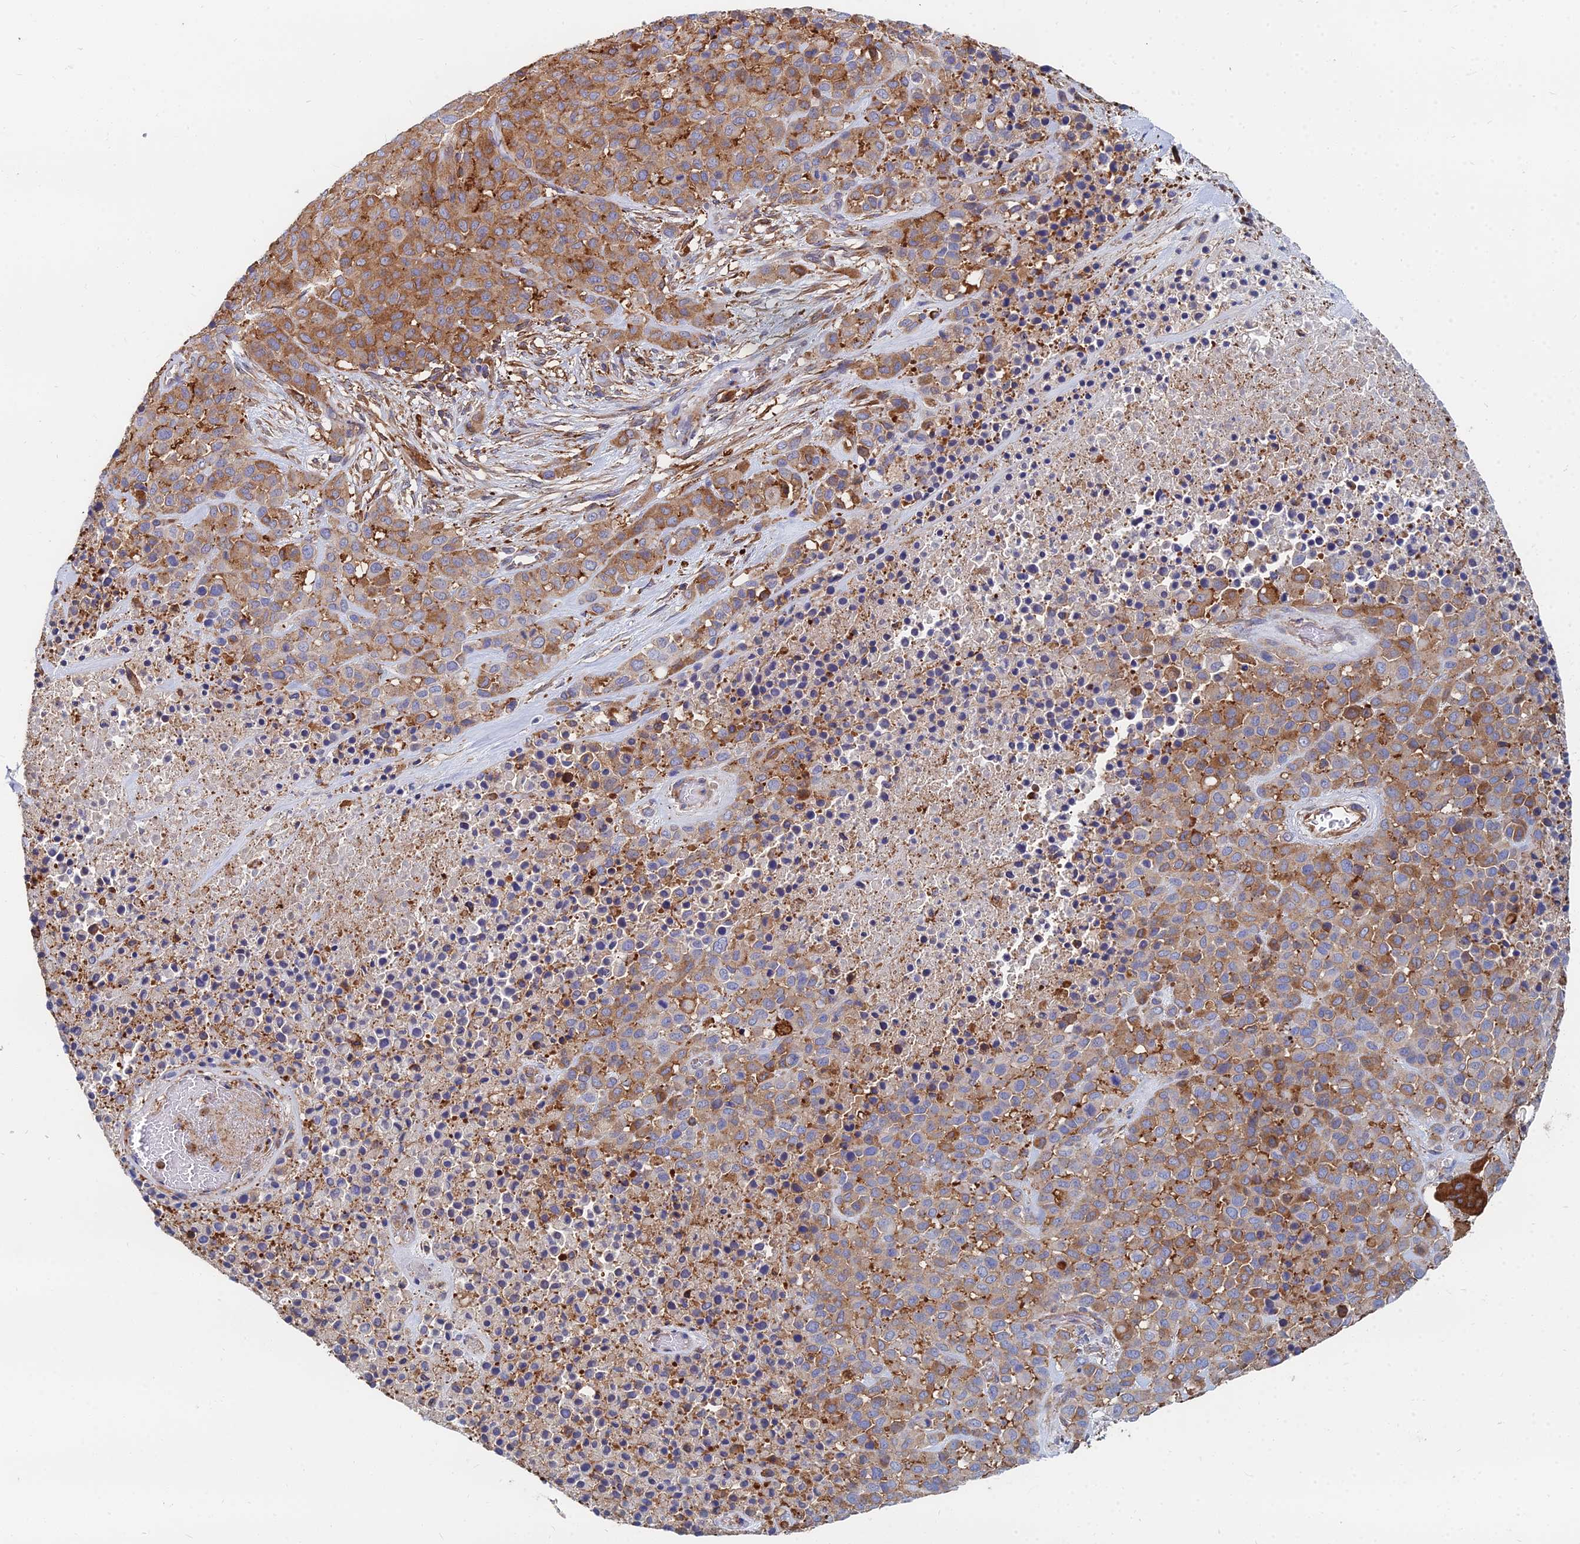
{"staining": {"intensity": "moderate", "quantity": ">75%", "location": "cytoplasmic/membranous"}, "tissue": "melanoma", "cell_type": "Tumor cells", "image_type": "cancer", "snomed": [{"axis": "morphology", "description": "Malignant melanoma, Metastatic site"}, {"axis": "topography", "description": "Skin"}], "caption": "Protein expression analysis of human melanoma reveals moderate cytoplasmic/membranous expression in approximately >75% of tumor cells.", "gene": "GPR42", "patient": {"sex": "female", "age": 81}}